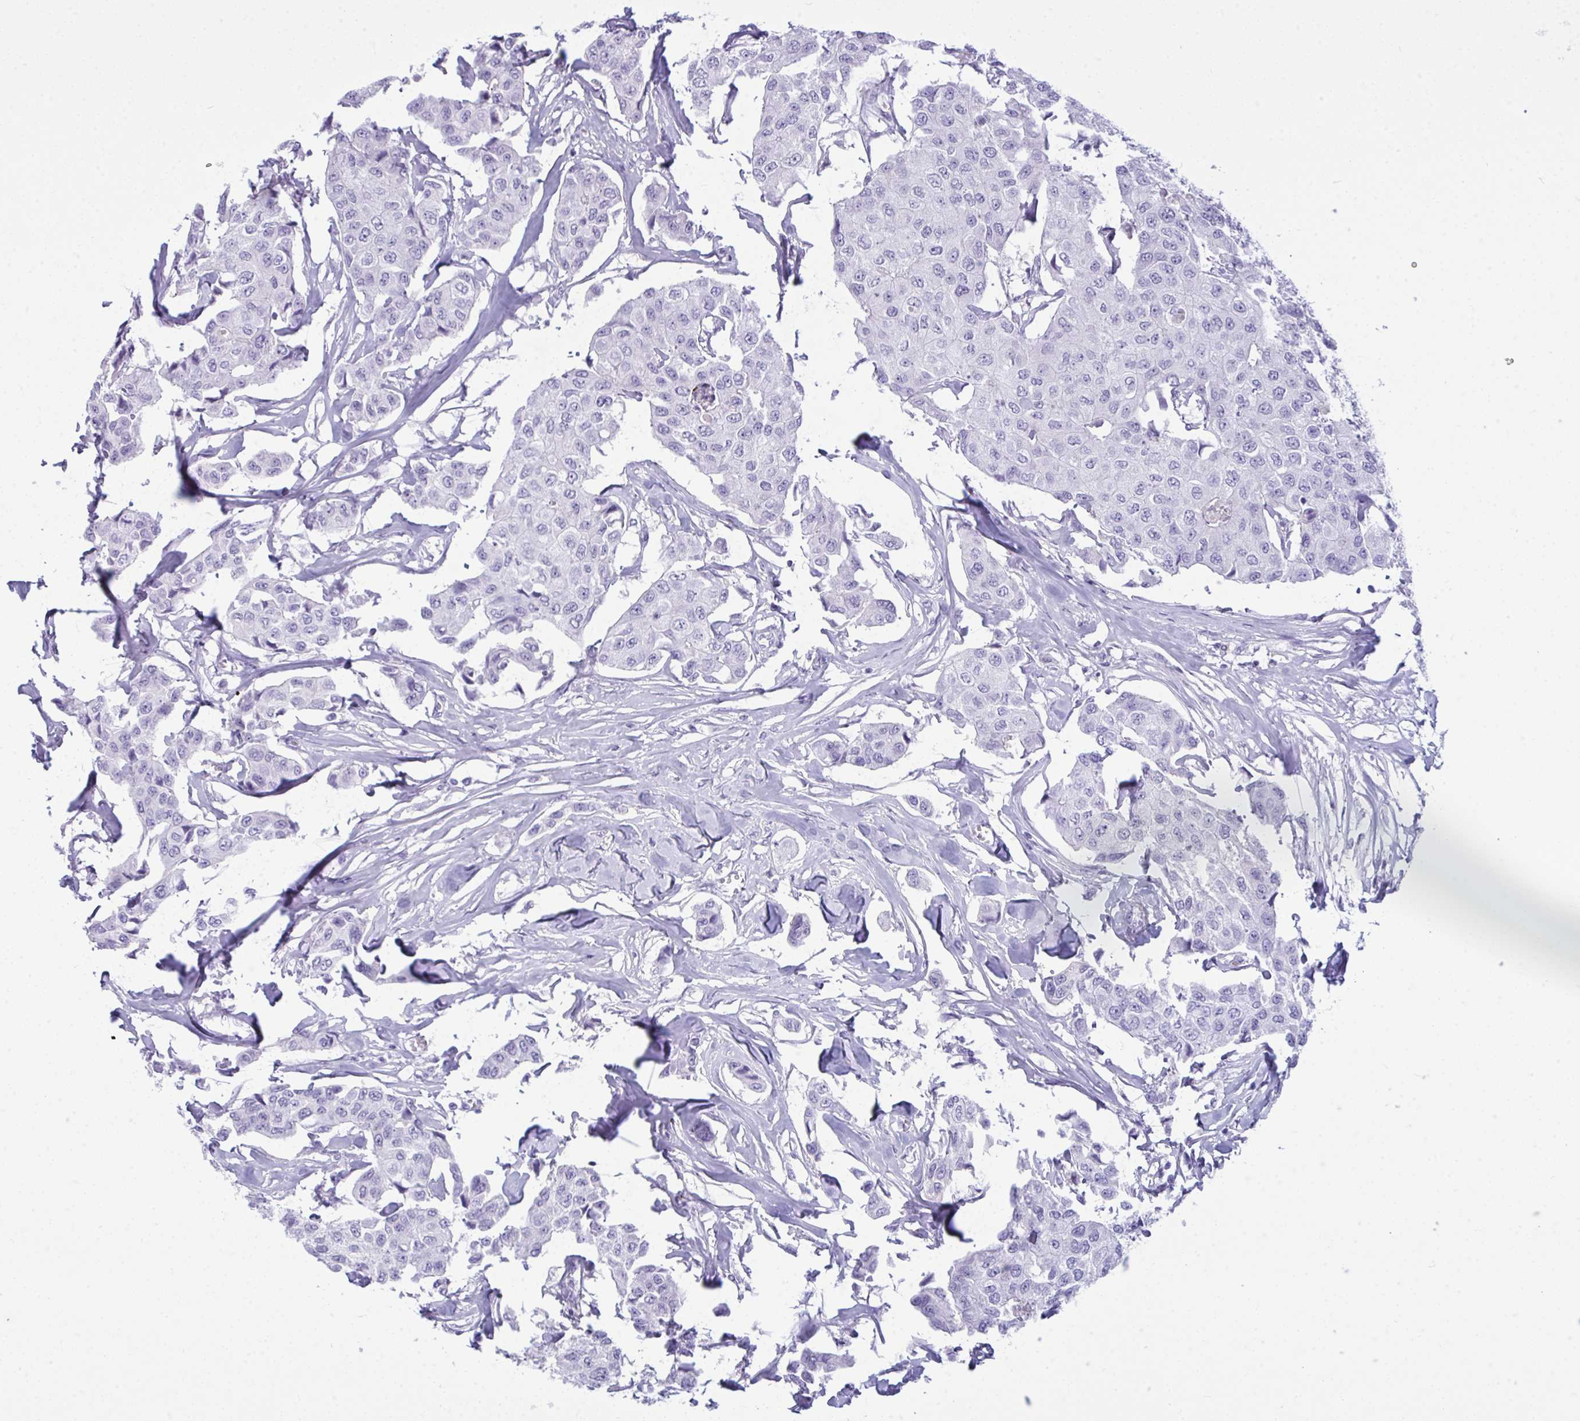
{"staining": {"intensity": "negative", "quantity": "none", "location": "none"}, "tissue": "breast cancer", "cell_type": "Tumor cells", "image_type": "cancer", "snomed": [{"axis": "morphology", "description": "Duct carcinoma"}, {"axis": "topography", "description": "Breast"}, {"axis": "topography", "description": "Lymph node"}], "caption": "Infiltrating ductal carcinoma (breast) was stained to show a protein in brown. There is no significant staining in tumor cells.", "gene": "ARHGAP42", "patient": {"sex": "female", "age": 80}}